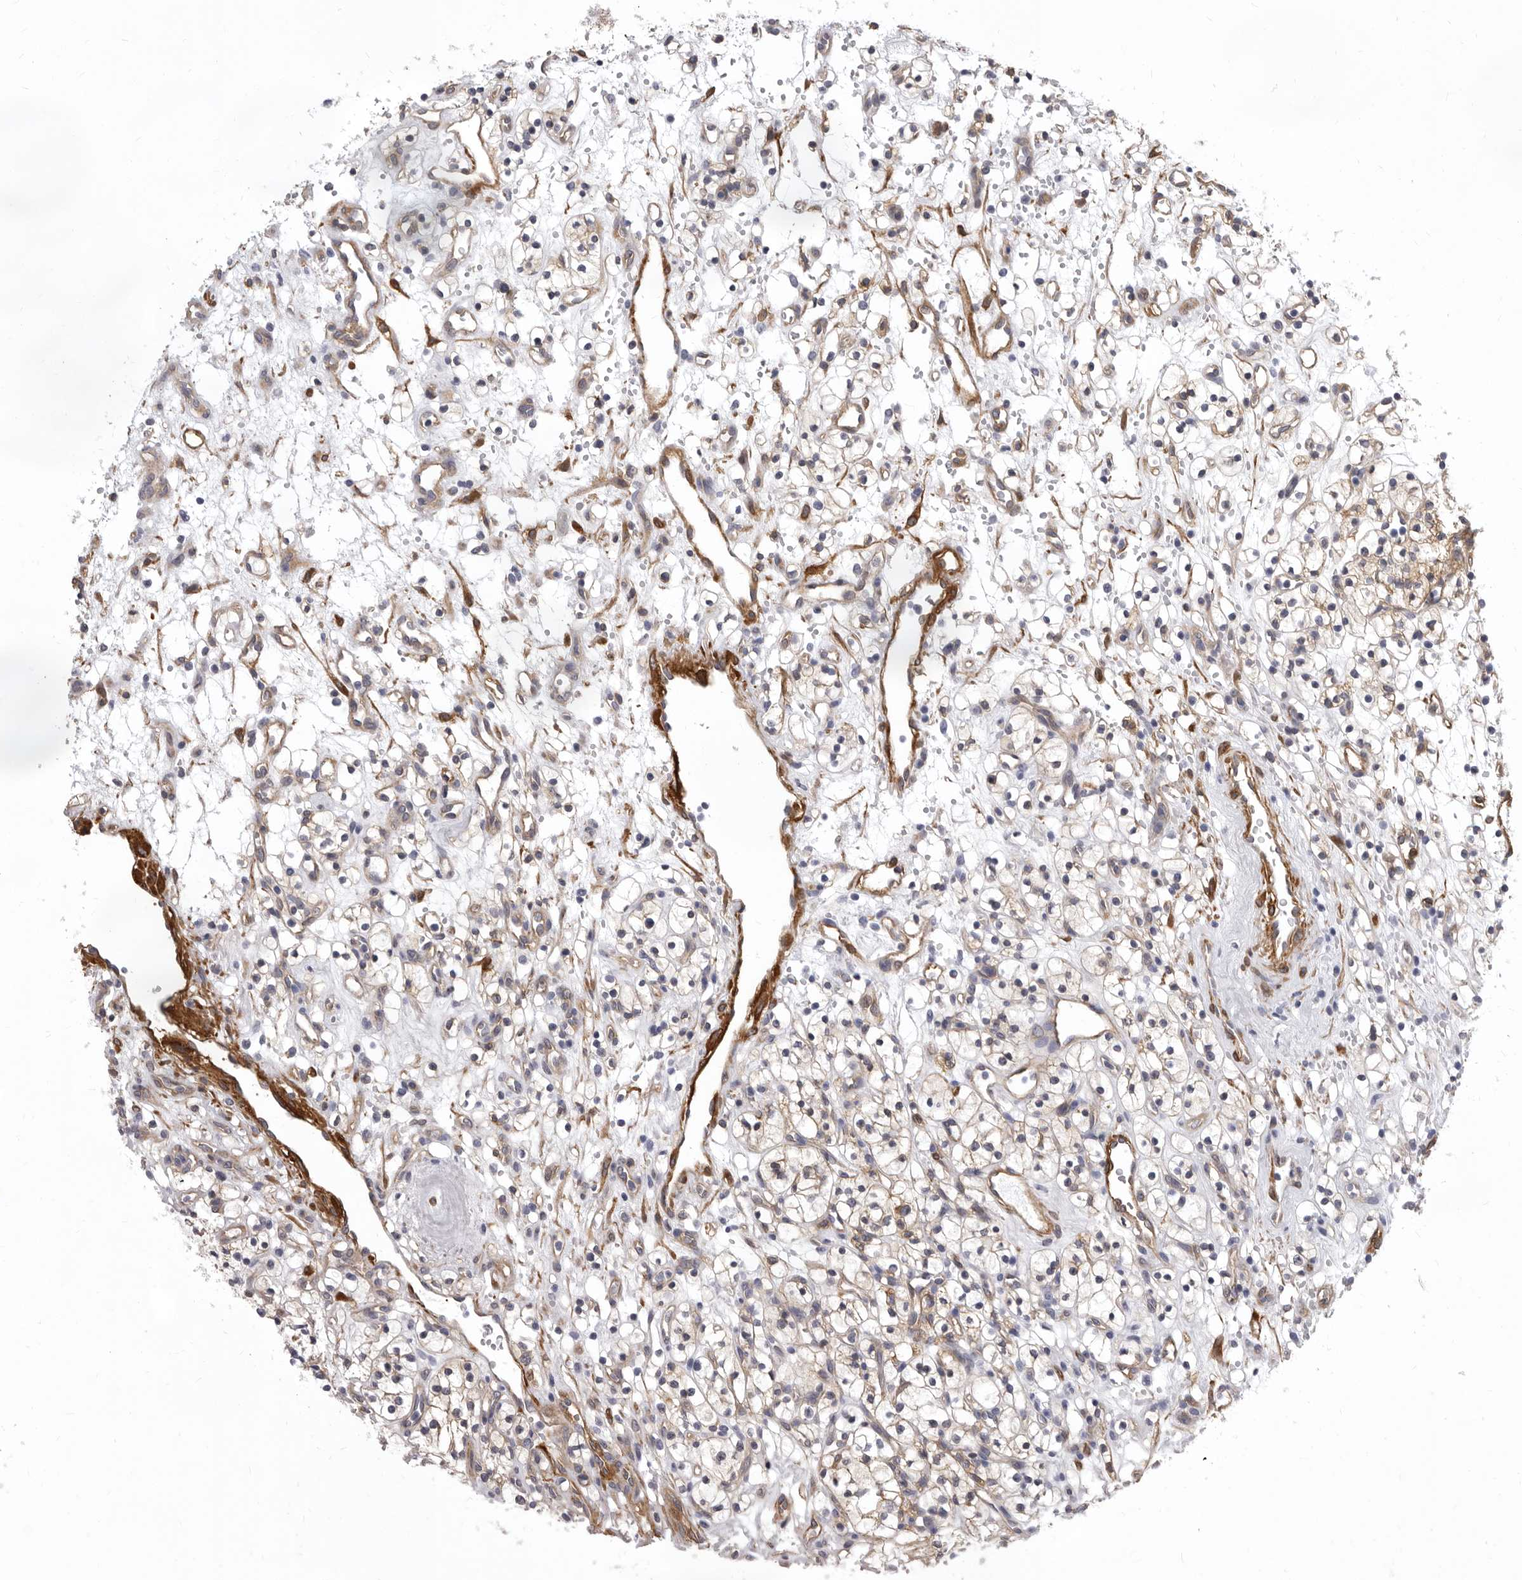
{"staining": {"intensity": "weak", "quantity": "<25%", "location": "cytoplasmic/membranous"}, "tissue": "renal cancer", "cell_type": "Tumor cells", "image_type": "cancer", "snomed": [{"axis": "morphology", "description": "Adenocarcinoma, NOS"}, {"axis": "topography", "description": "Kidney"}], "caption": "This is an immunohistochemistry (IHC) image of renal adenocarcinoma. There is no expression in tumor cells.", "gene": "ENAH", "patient": {"sex": "female", "age": 57}}